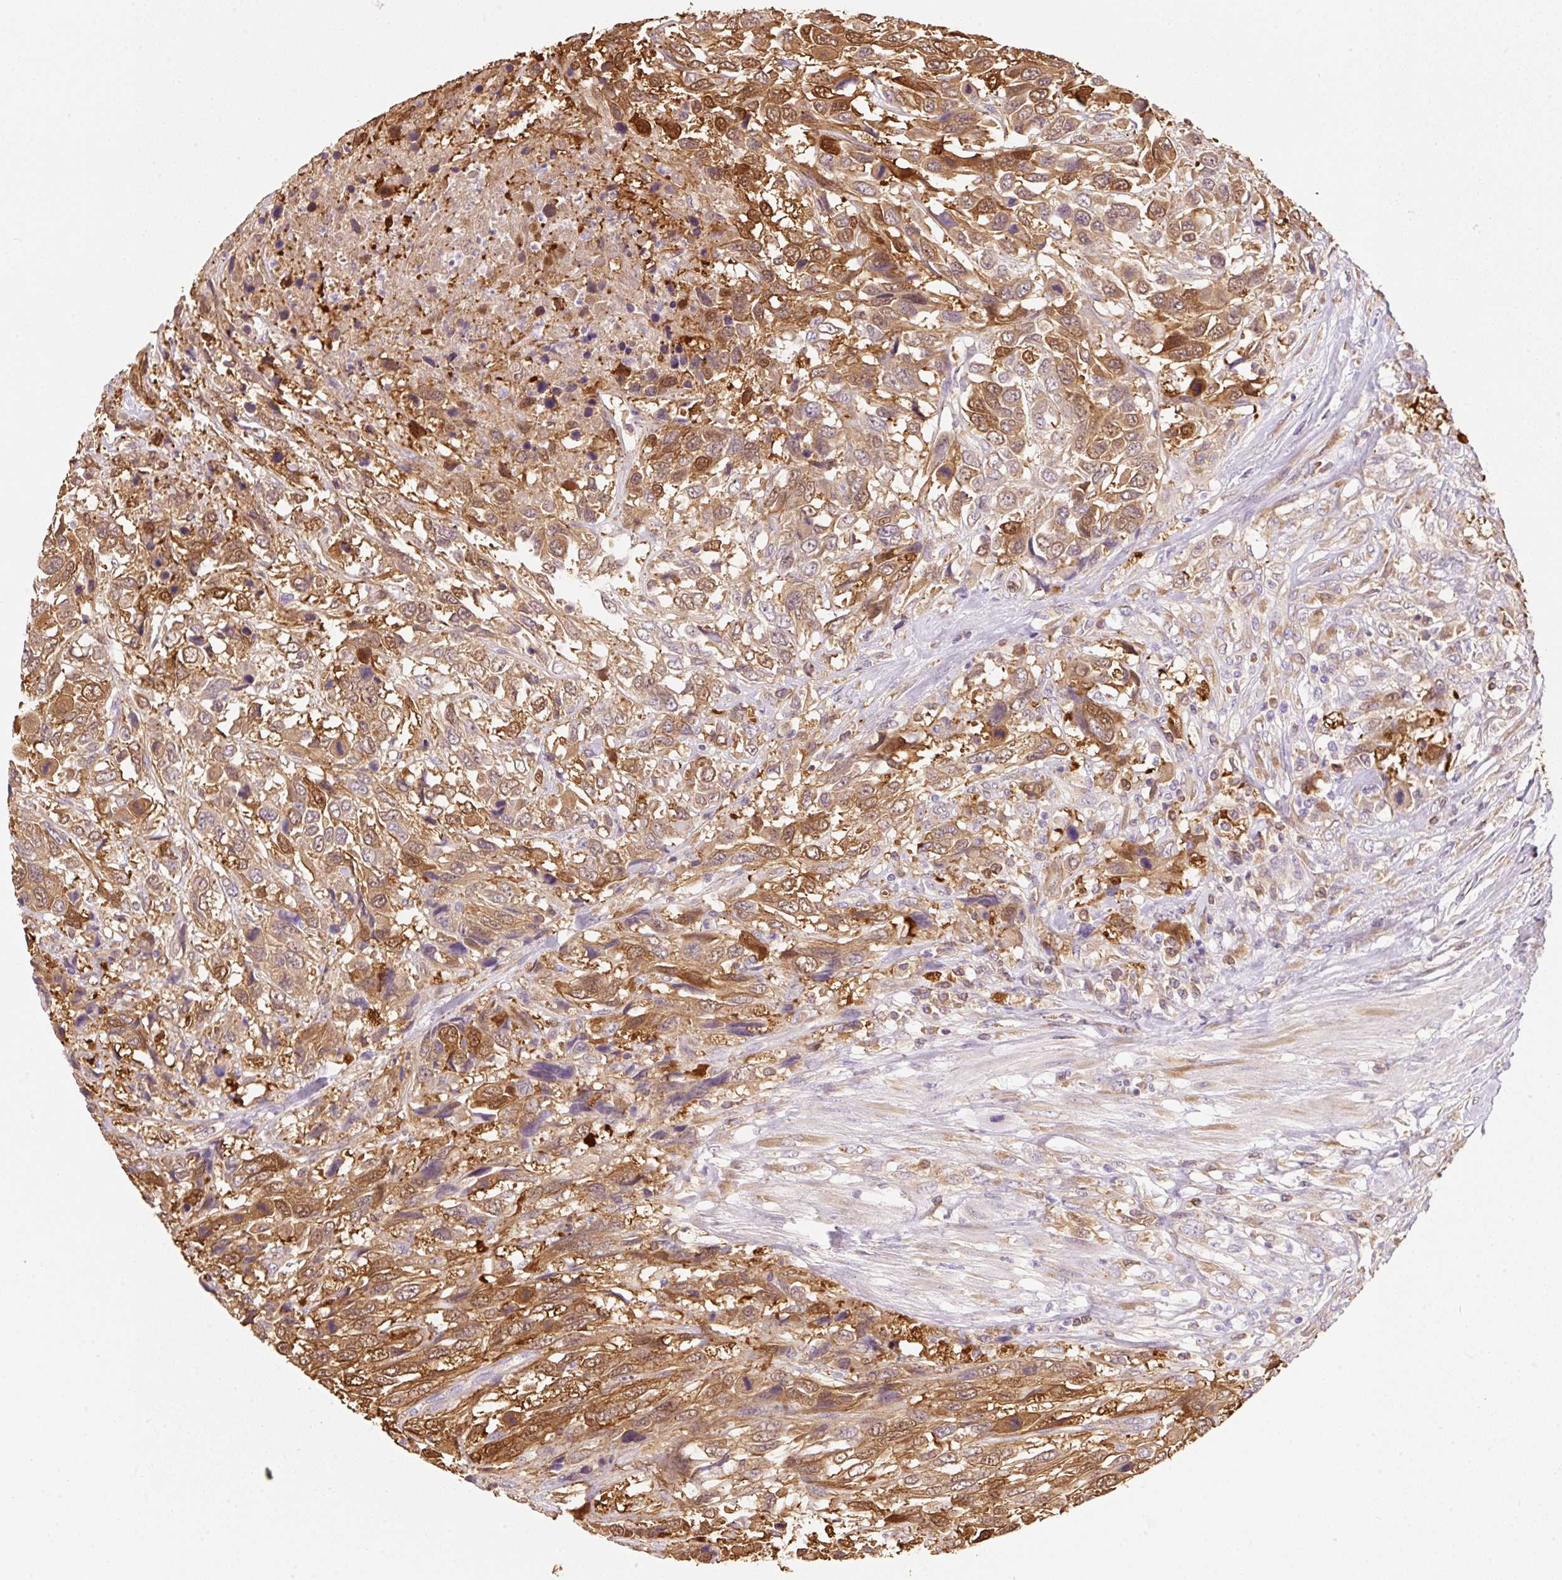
{"staining": {"intensity": "strong", "quantity": ">75%", "location": "cytoplasmic/membranous,nuclear"}, "tissue": "urothelial cancer", "cell_type": "Tumor cells", "image_type": "cancer", "snomed": [{"axis": "morphology", "description": "Urothelial carcinoma, High grade"}, {"axis": "topography", "description": "Urinary bladder"}], "caption": "DAB (3,3'-diaminobenzidine) immunohistochemical staining of urothelial cancer exhibits strong cytoplasmic/membranous and nuclear protein staining in approximately >75% of tumor cells. The protein is shown in brown color, while the nuclei are stained blue.", "gene": "FABP5", "patient": {"sex": "female", "age": 70}}